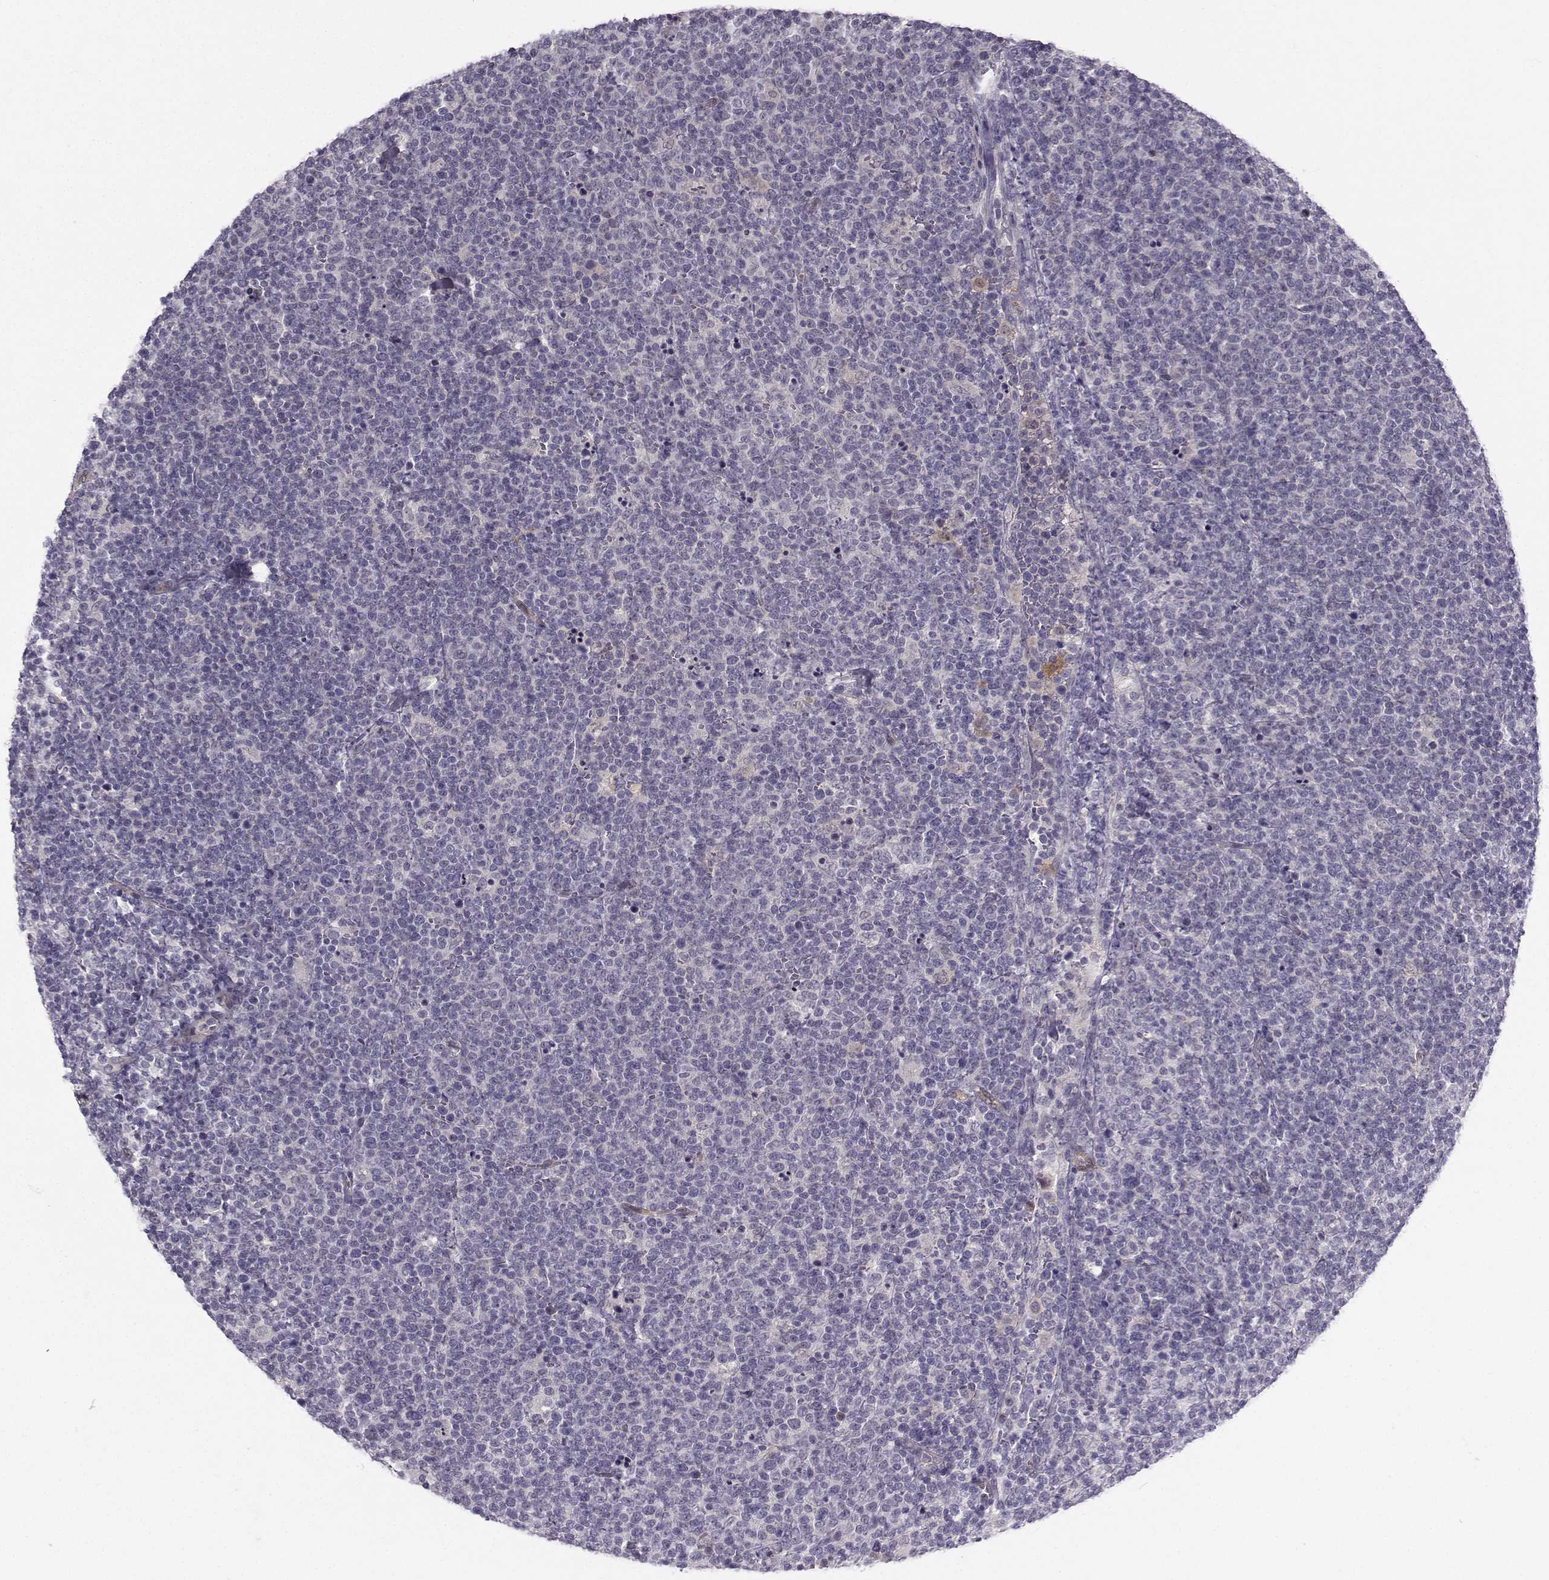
{"staining": {"intensity": "negative", "quantity": "none", "location": "none"}, "tissue": "lymphoma", "cell_type": "Tumor cells", "image_type": "cancer", "snomed": [{"axis": "morphology", "description": "Malignant lymphoma, non-Hodgkin's type, High grade"}, {"axis": "topography", "description": "Lymph node"}], "caption": "Tumor cells show no significant positivity in malignant lymphoma, non-Hodgkin's type (high-grade).", "gene": "NQO1", "patient": {"sex": "male", "age": 61}}